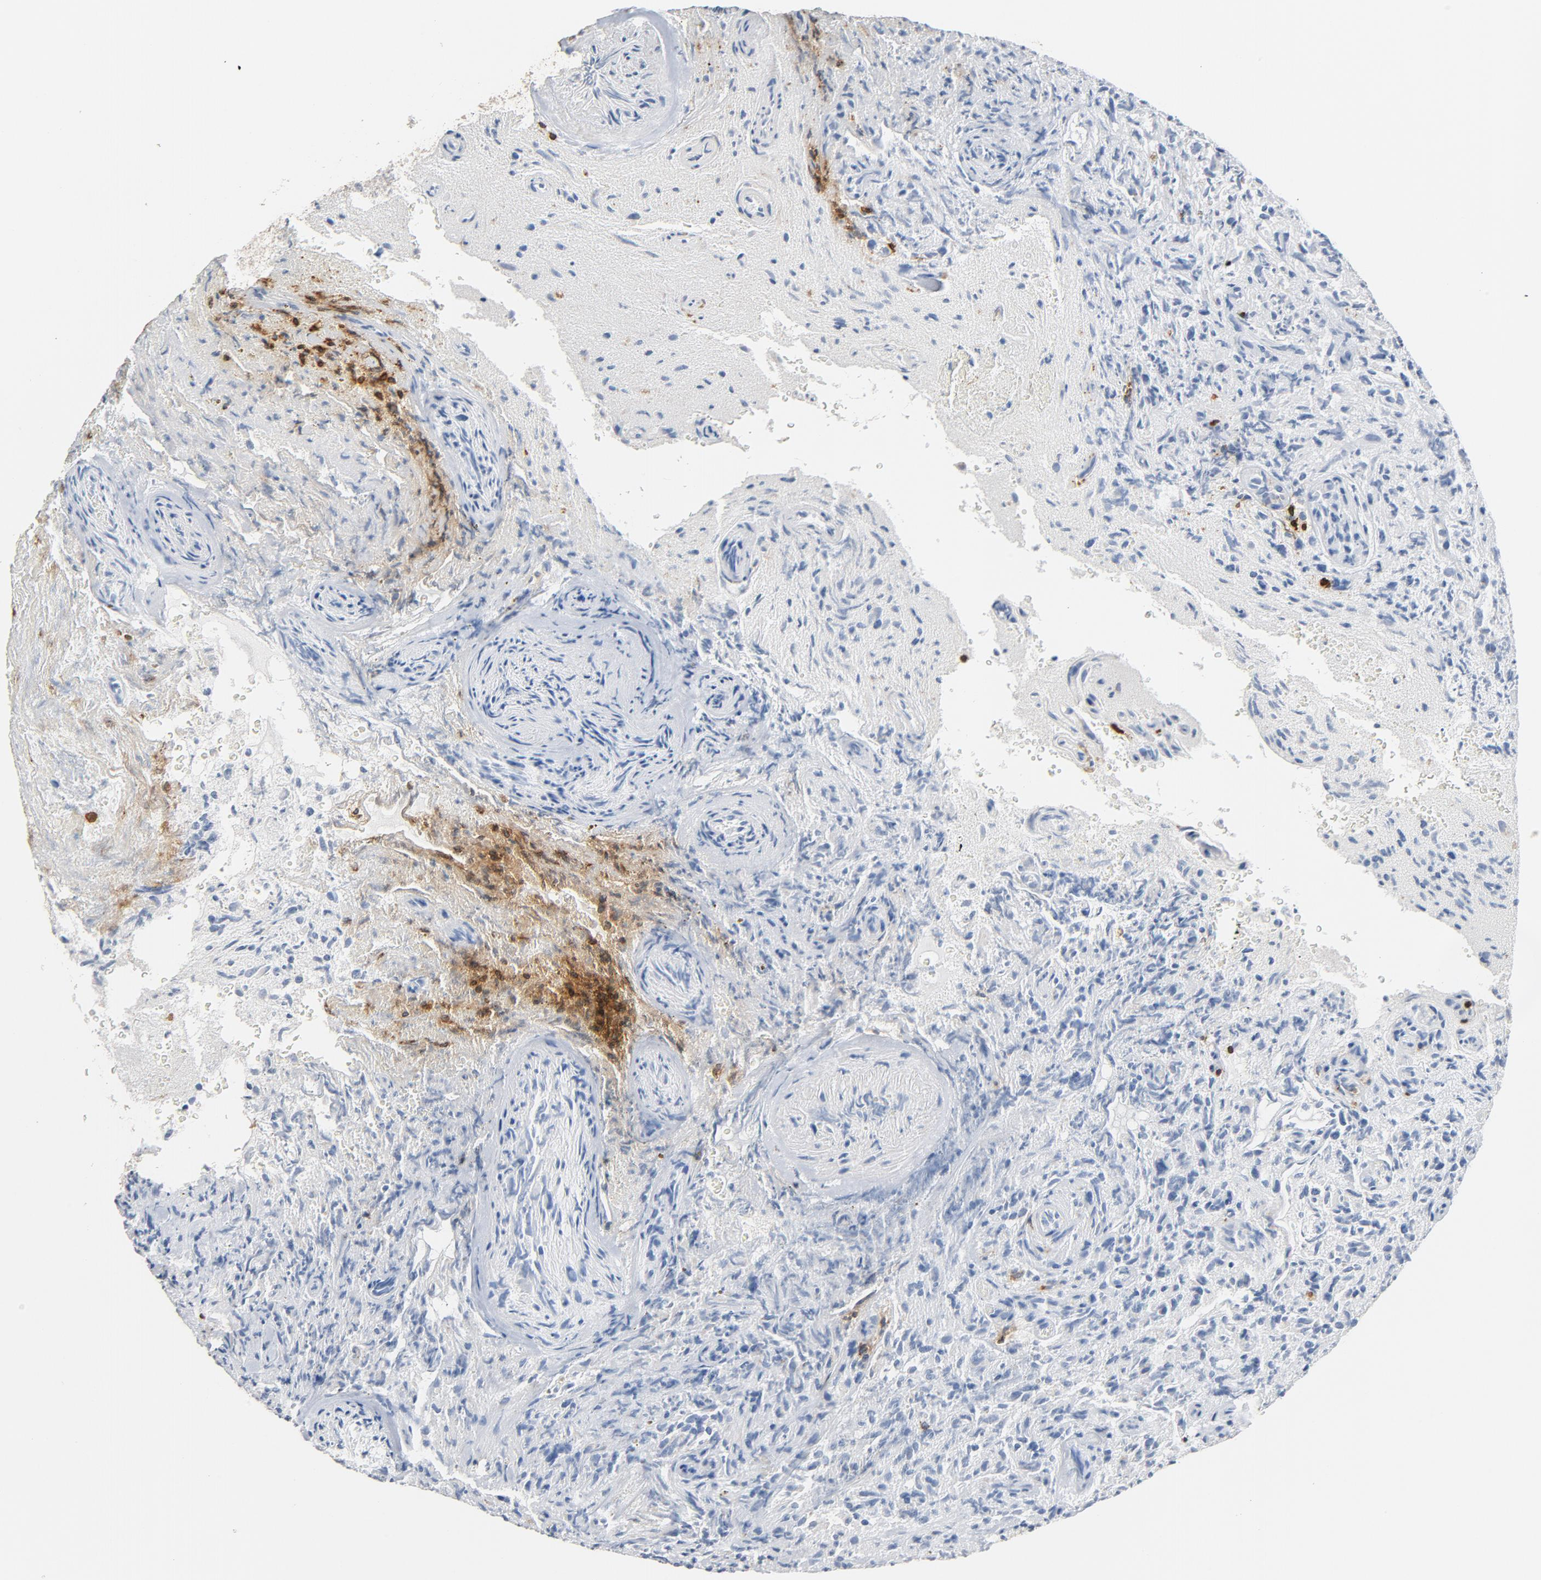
{"staining": {"intensity": "negative", "quantity": "none", "location": "none"}, "tissue": "glioma", "cell_type": "Tumor cells", "image_type": "cancer", "snomed": [{"axis": "morphology", "description": "Normal tissue, NOS"}, {"axis": "morphology", "description": "Glioma, malignant, High grade"}, {"axis": "topography", "description": "Cerebral cortex"}], "caption": "High magnification brightfield microscopy of high-grade glioma (malignant) stained with DAB (brown) and counterstained with hematoxylin (blue): tumor cells show no significant expression.", "gene": "CD247", "patient": {"sex": "male", "age": 75}}